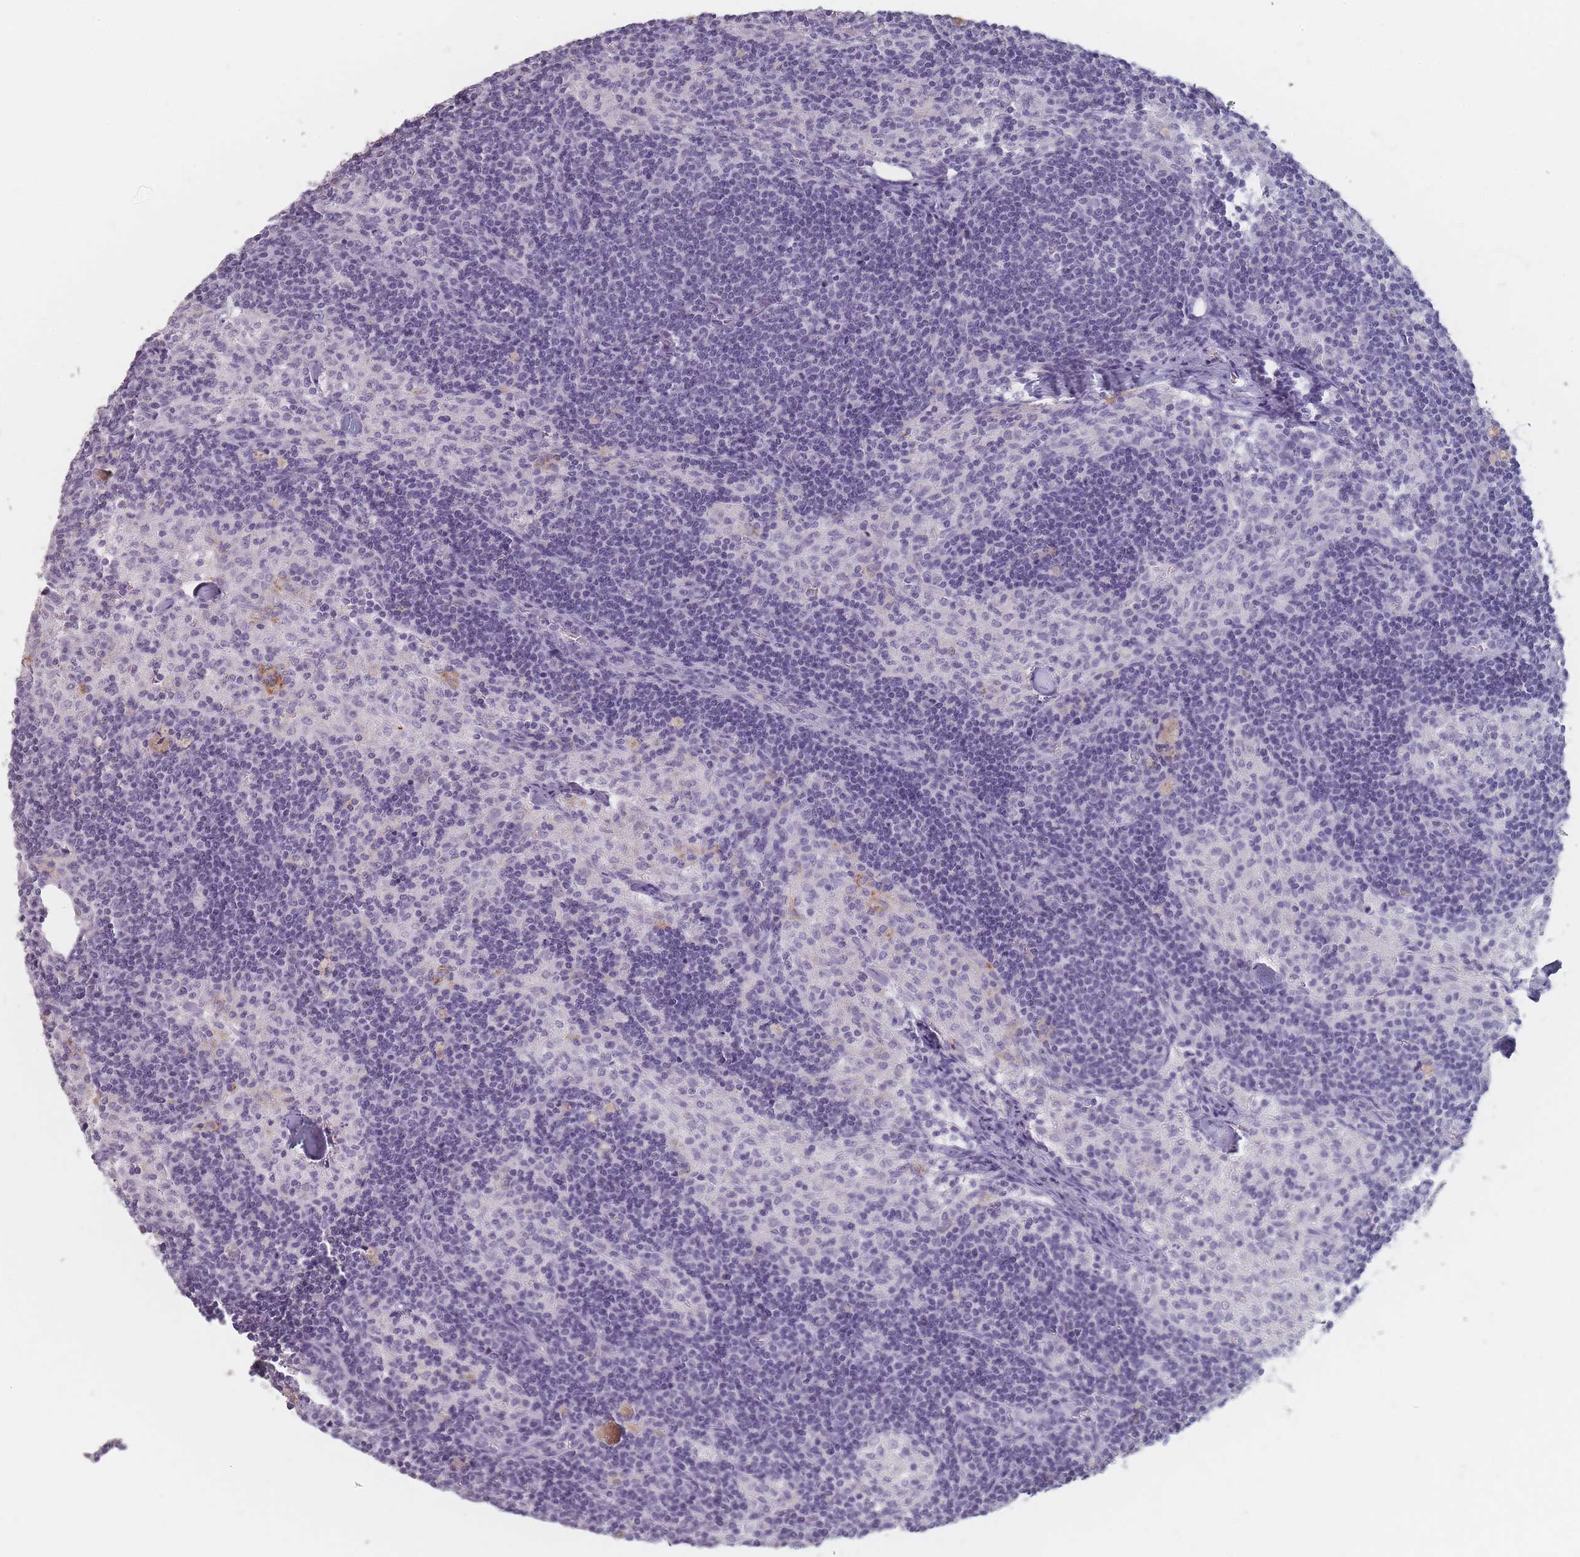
{"staining": {"intensity": "negative", "quantity": "none", "location": "none"}, "tissue": "lymph node", "cell_type": "Germinal center cells", "image_type": "normal", "snomed": [{"axis": "morphology", "description": "Normal tissue, NOS"}, {"axis": "topography", "description": "Lymph node"}], "caption": "Immunohistochemistry of unremarkable lymph node displays no positivity in germinal center cells. Nuclei are stained in blue.", "gene": "HELZ2", "patient": {"sex": "female", "age": 42}}